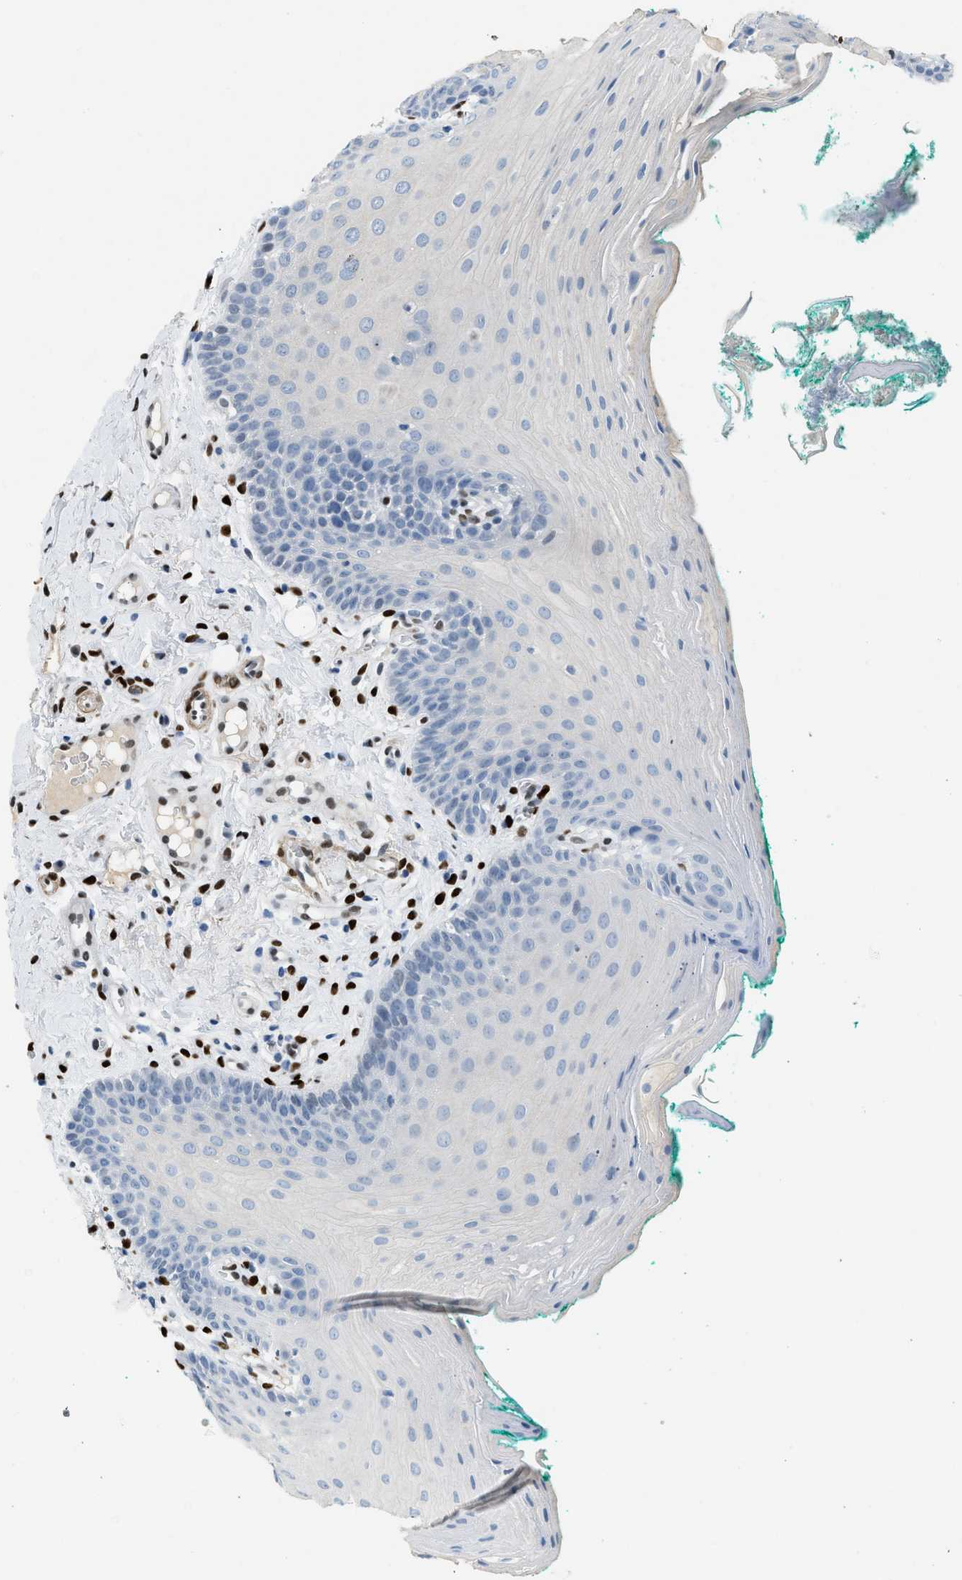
{"staining": {"intensity": "negative", "quantity": "none", "location": "none"}, "tissue": "oral mucosa", "cell_type": "Squamous epithelial cells", "image_type": "normal", "snomed": [{"axis": "morphology", "description": "Normal tissue, NOS"}, {"axis": "topography", "description": "Oral tissue"}], "caption": "Immunohistochemistry image of unremarkable oral mucosa: human oral mucosa stained with DAB reveals no significant protein positivity in squamous epithelial cells.", "gene": "ZBTB20", "patient": {"sex": "male", "age": 58}}